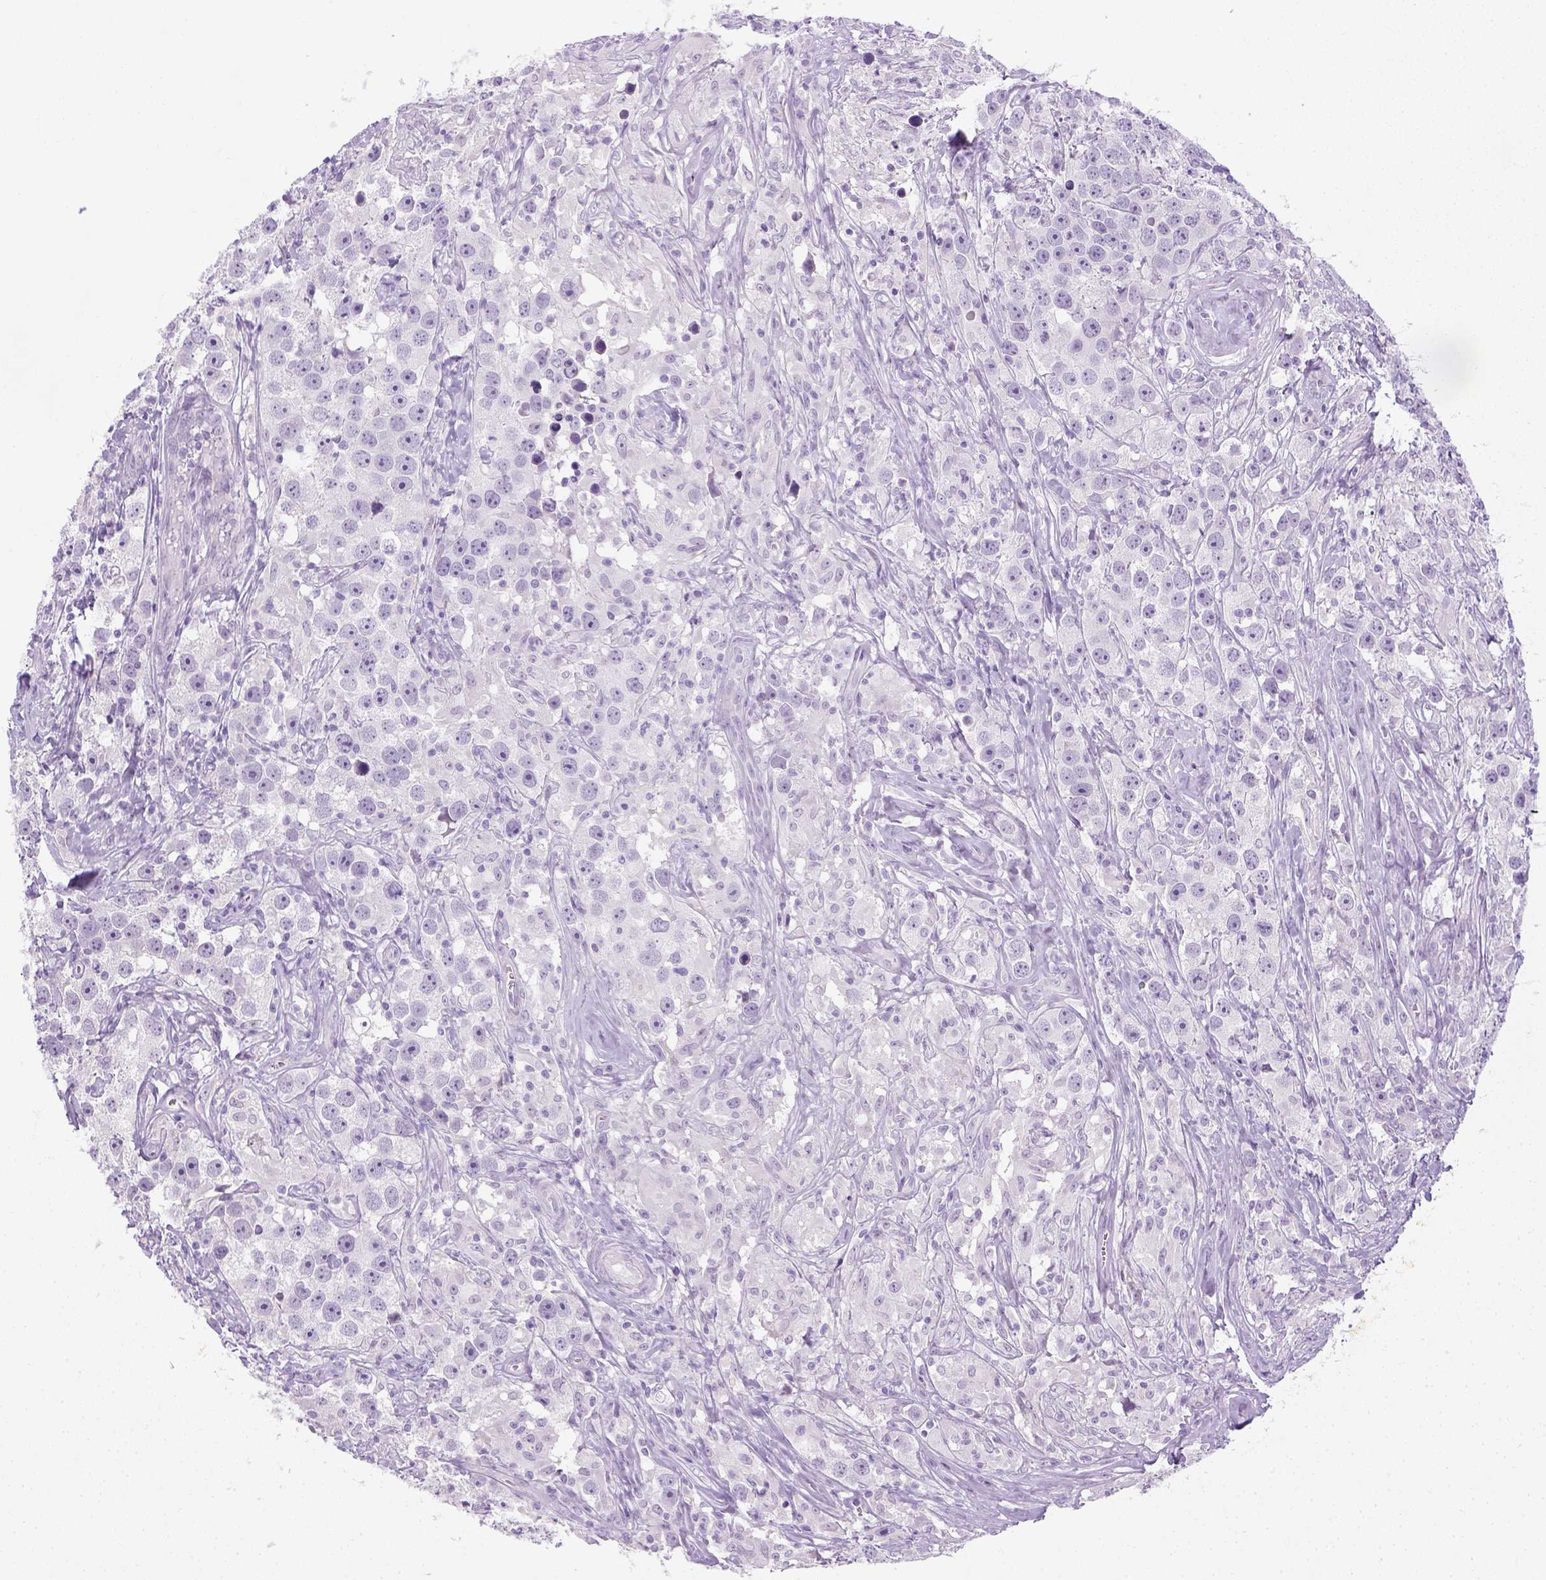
{"staining": {"intensity": "negative", "quantity": "none", "location": "none"}, "tissue": "testis cancer", "cell_type": "Tumor cells", "image_type": "cancer", "snomed": [{"axis": "morphology", "description": "Seminoma, NOS"}, {"axis": "topography", "description": "Testis"}], "caption": "Immunohistochemistry of human testis cancer (seminoma) exhibits no expression in tumor cells.", "gene": "LGSN", "patient": {"sex": "male", "age": 49}}